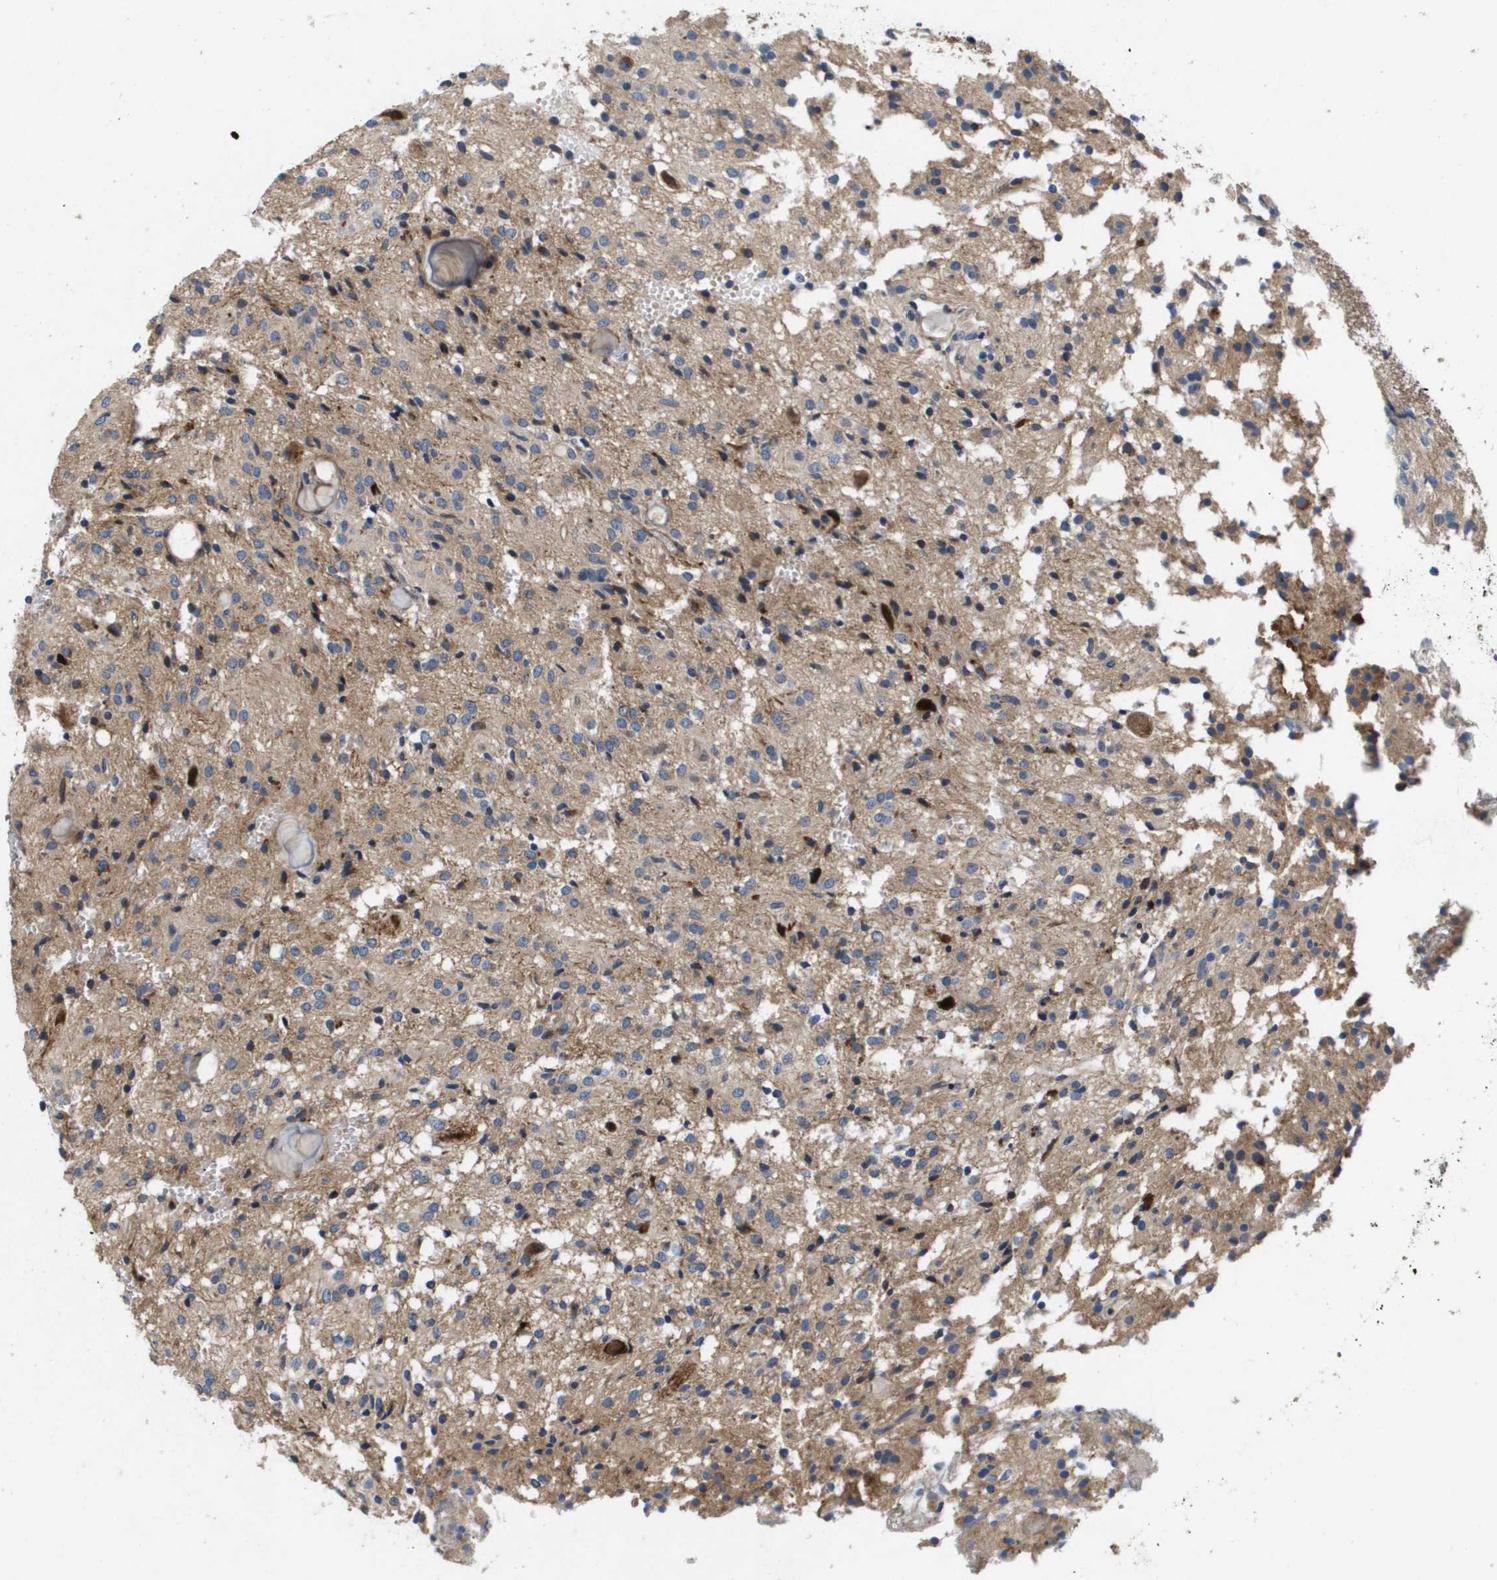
{"staining": {"intensity": "weak", "quantity": ">75%", "location": "cytoplasmic/membranous"}, "tissue": "glioma", "cell_type": "Tumor cells", "image_type": "cancer", "snomed": [{"axis": "morphology", "description": "Glioma, malignant, High grade"}, {"axis": "topography", "description": "Brain"}], "caption": "This is an image of immunohistochemistry staining of malignant glioma (high-grade), which shows weak expression in the cytoplasmic/membranous of tumor cells.", "gene": "ENTPD2", "patient": {"sex": "female", "age": 59}}